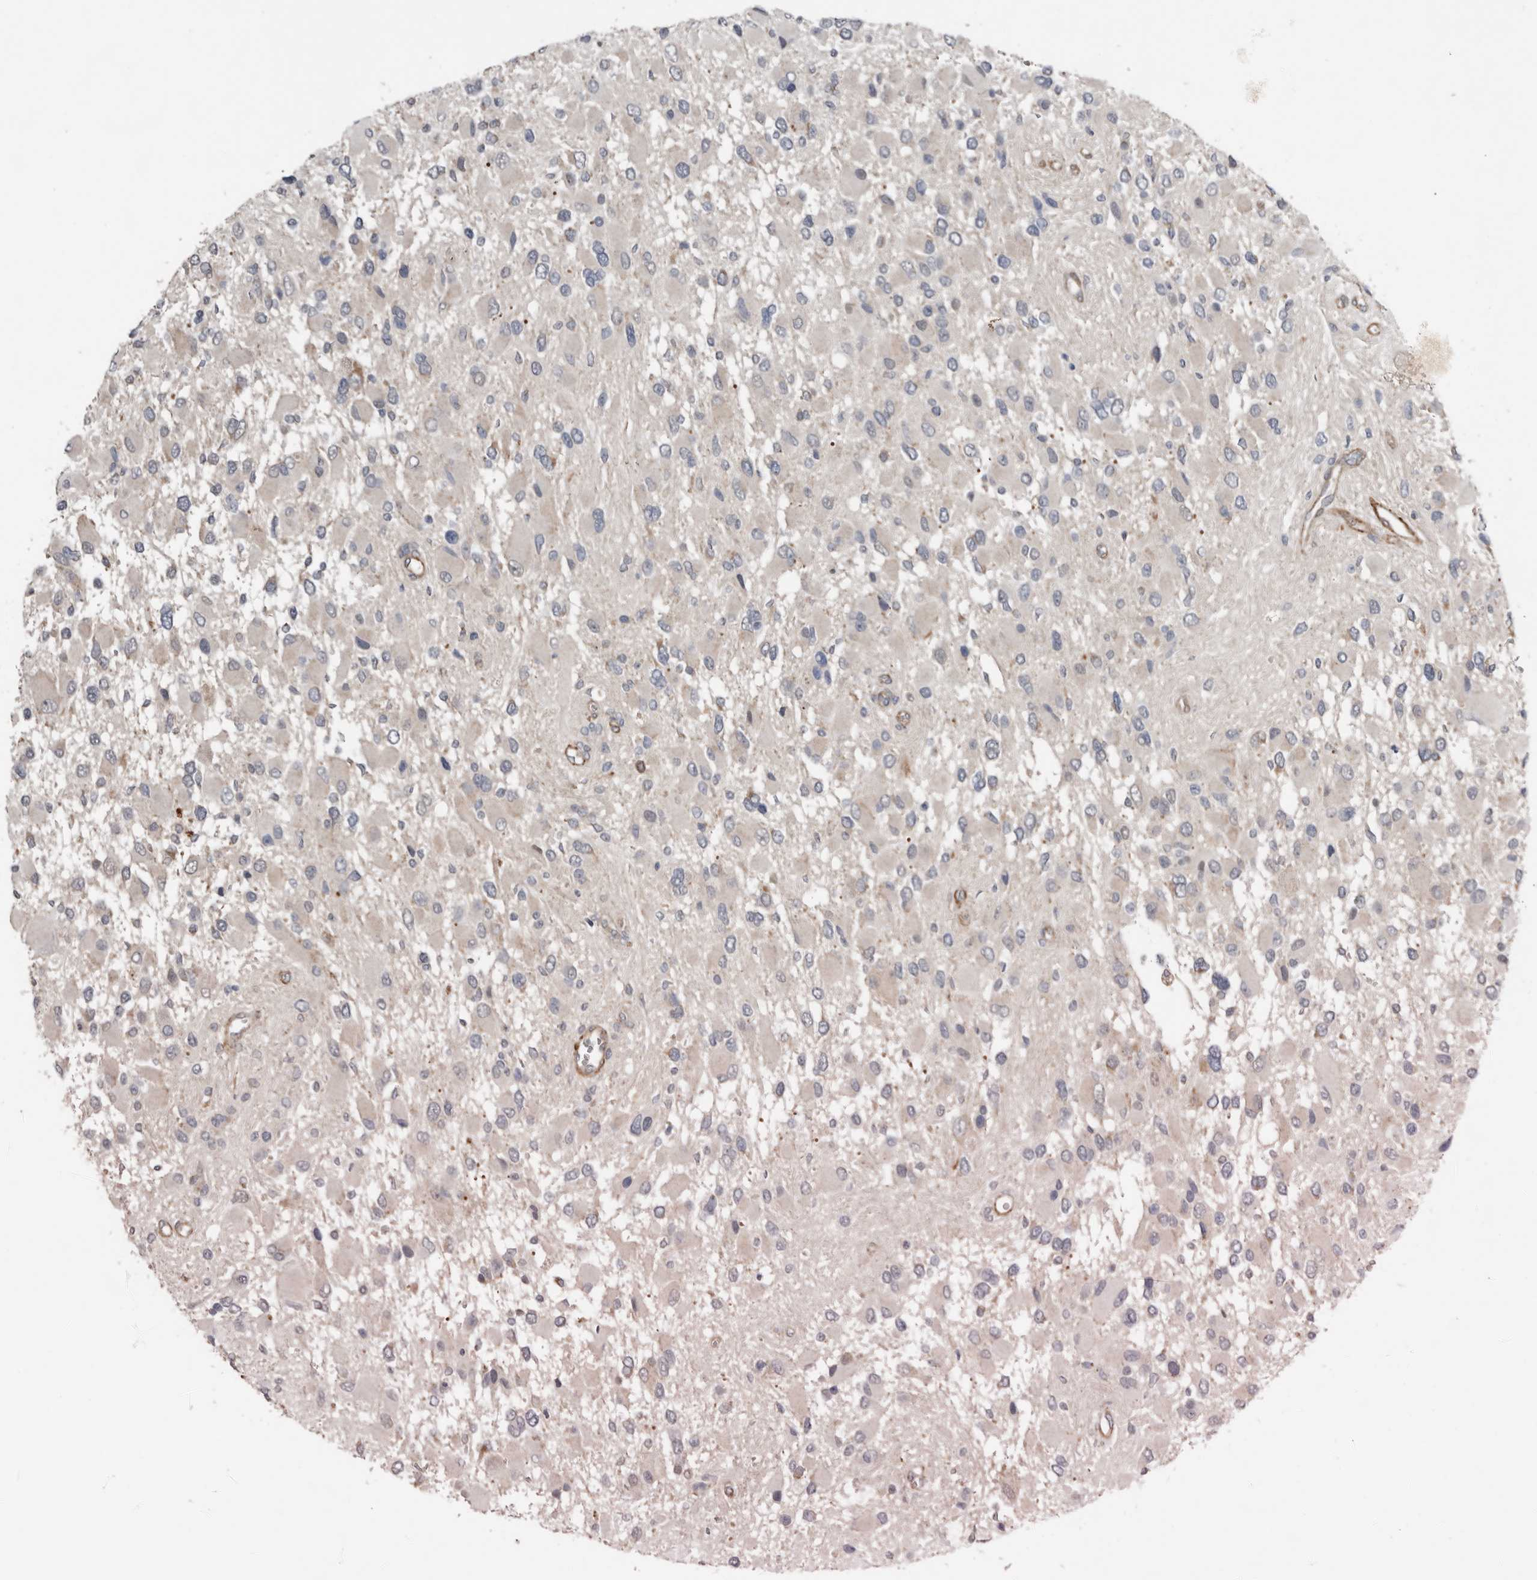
{"staining": {"intensity": "negative", "quantity": "none", "location": "none"}, "tissue": "glioma", "cell_type": "Tumor cells", "image_type": "cancer", "snomed": [{"axis": "morphology", "description": "Glioma, malignant, High grade"}, {"axis": "topography", "description": "Brain"}], "caption": "A photomicrograph of human glioma is negative for staining in tumor cells. The staining was performed using DAB to visualize the protein expression in brown, while the nuclei were stained in blue with hematoxylin (Magnification: 20x).", "gene": "RANBP17", "patient": {"sex": "male", "age": 53}}